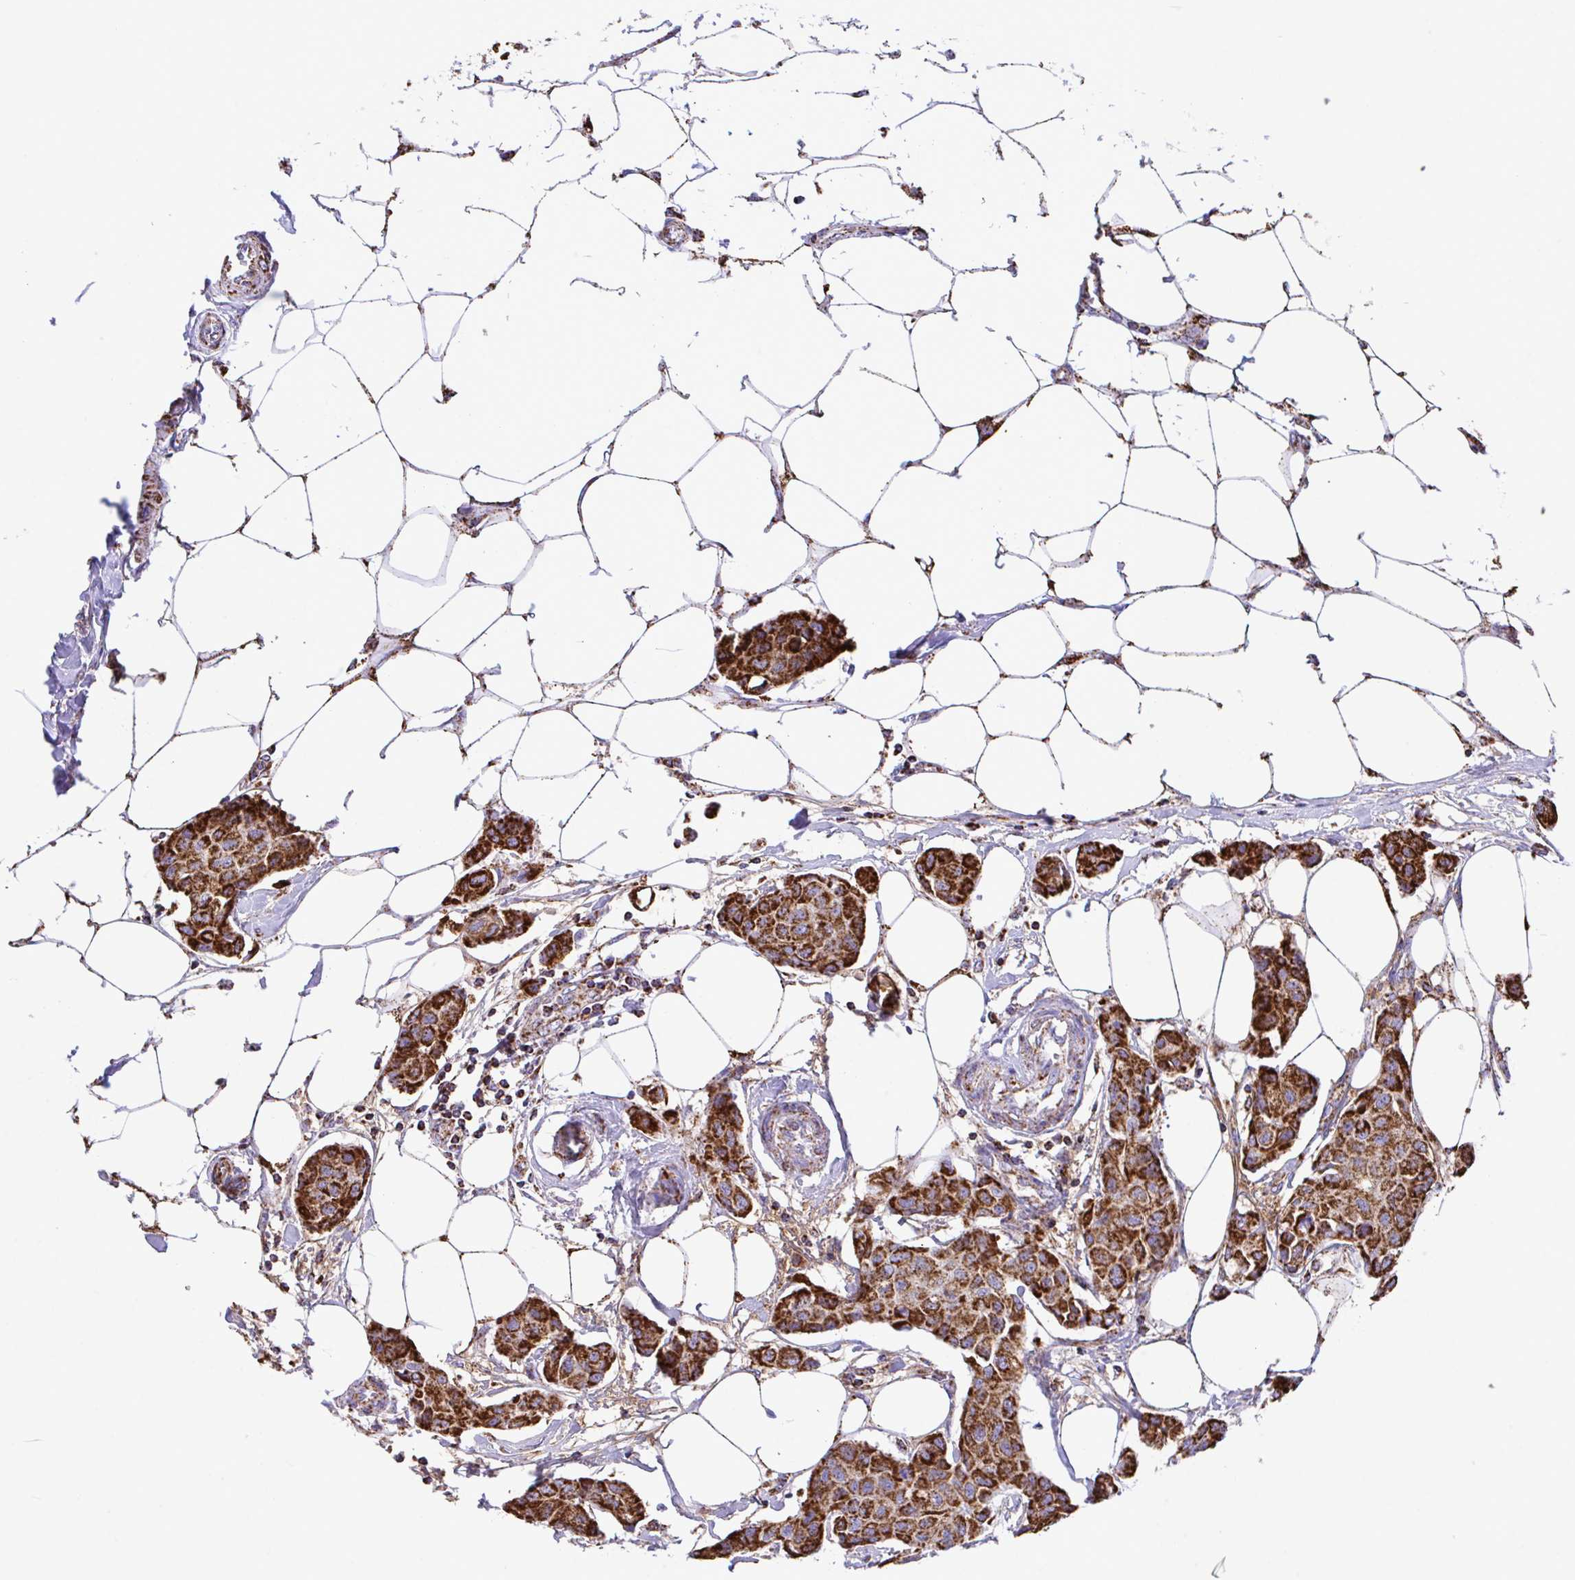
{"staining": {"intensity": "strong", "quantity": ">75%", "location": "cytoplasmic/membranous"}, "tissue": "breast cancer", "cell_type": "Tumor cells", "image_type": "cancer", "snomed": [{"axis": "morphology", "description": "Duct carcinoma"}, {"axis": "topography", "description": "Breast"}, {"axis": "topography", "description": "Lymph node"}], "caption": "About >75% of tumor cells in human breast cancer (infiltrating ductal carcinoma) display strong cytoplasmic/membranous protein positivity as visualized by brown immunohistochemical staining.", "gene": "PCMTD2", "patient": {"sex": "female", "age": 80}}